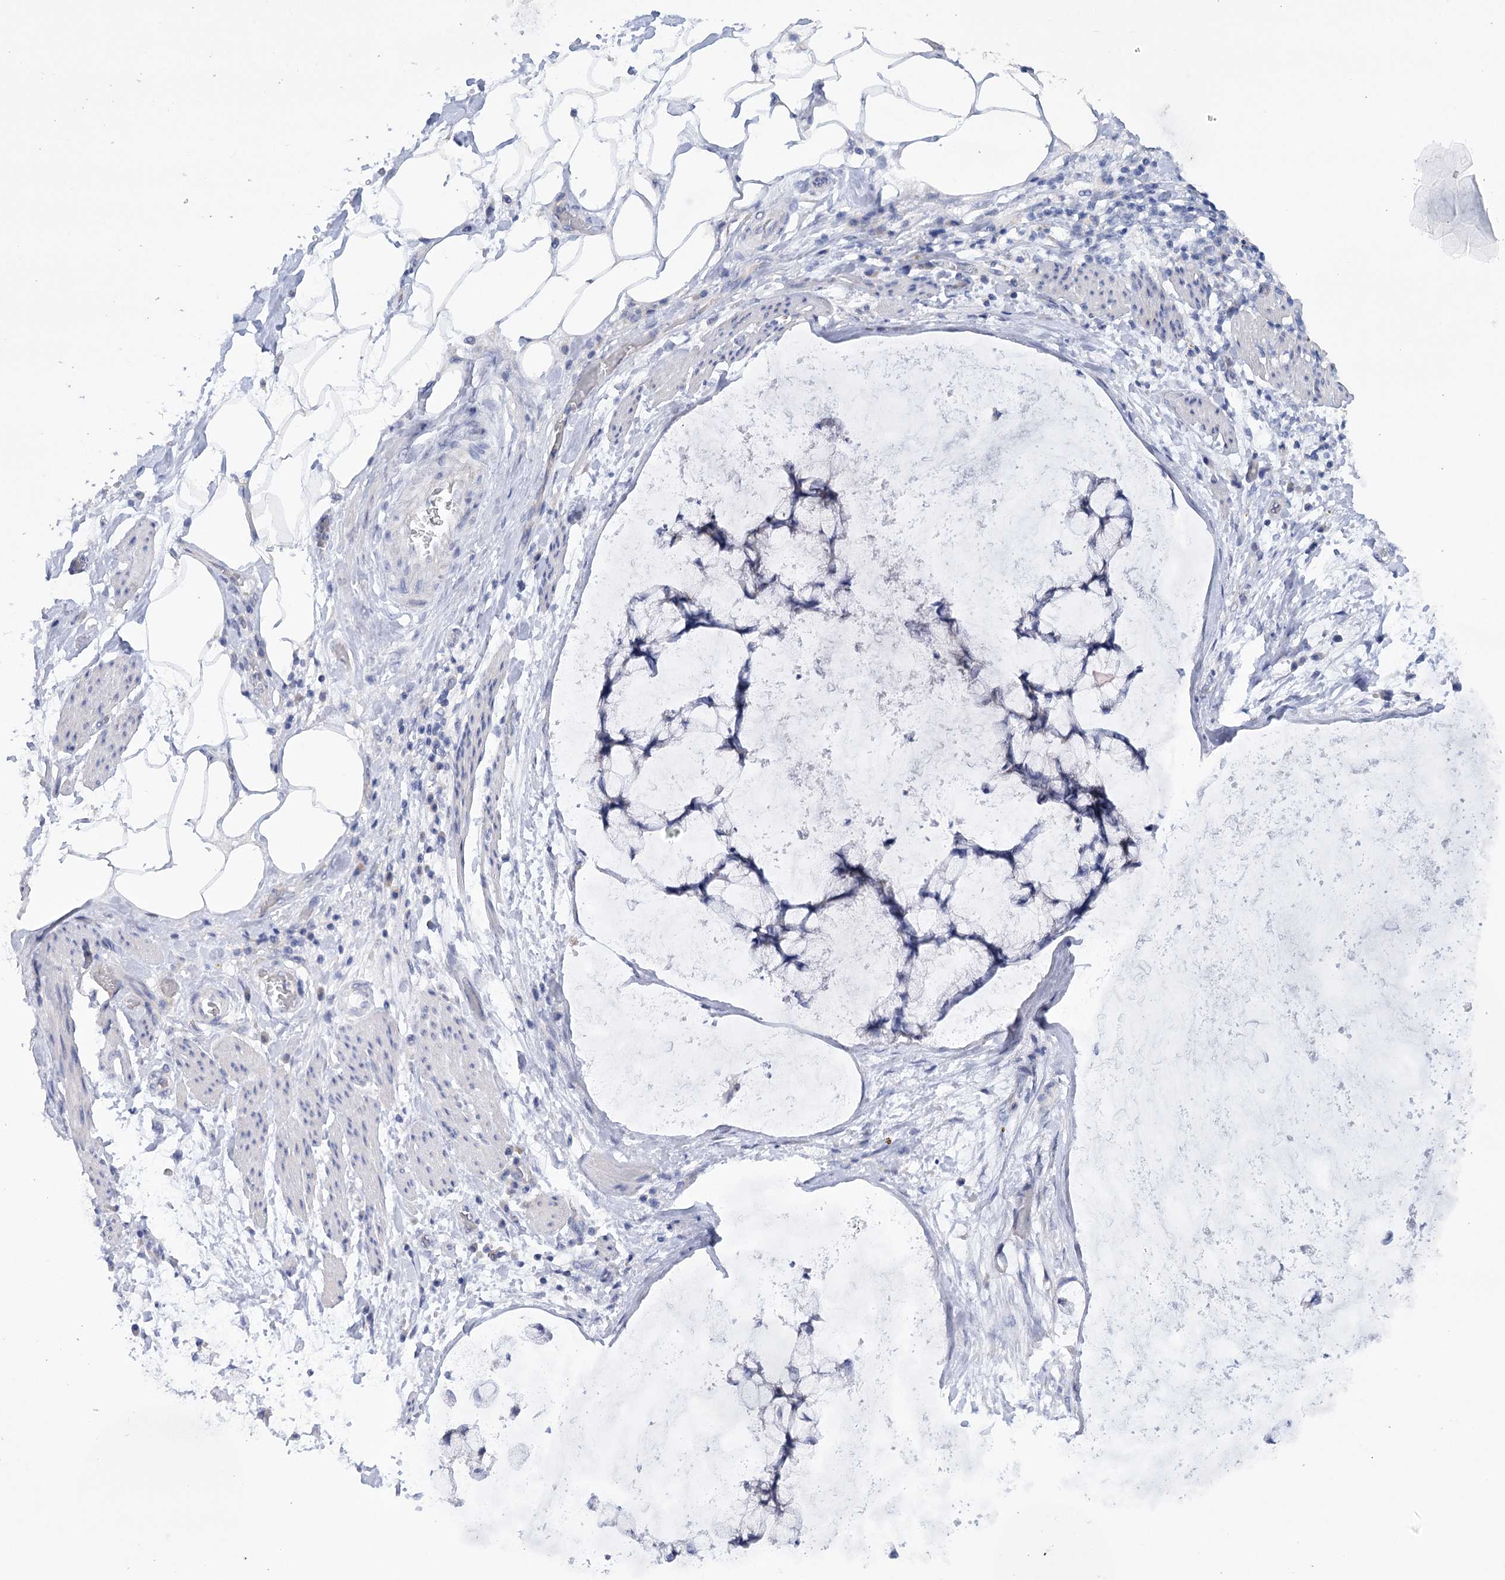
{"staining": {"intensity": "negative", "quantity": "none", "location": "none"}, "tissue": "ovarian cancer", "cell_type": "Tumor cells", "image_type": "cancer", "snomed": [{"axis": "morphology", "description": "Cystadenocarcinoma, mucinous, NOS"}, {"axis": "topography", "description": "Ovary"}], "caption": "Ovarian mucinous cystadenocarcinoma was stained to show a protein in brown. There is no significant expression in tumor cells.", "gene": "DCUN1D1", "patient": {"sex": "female", "age": 42}}